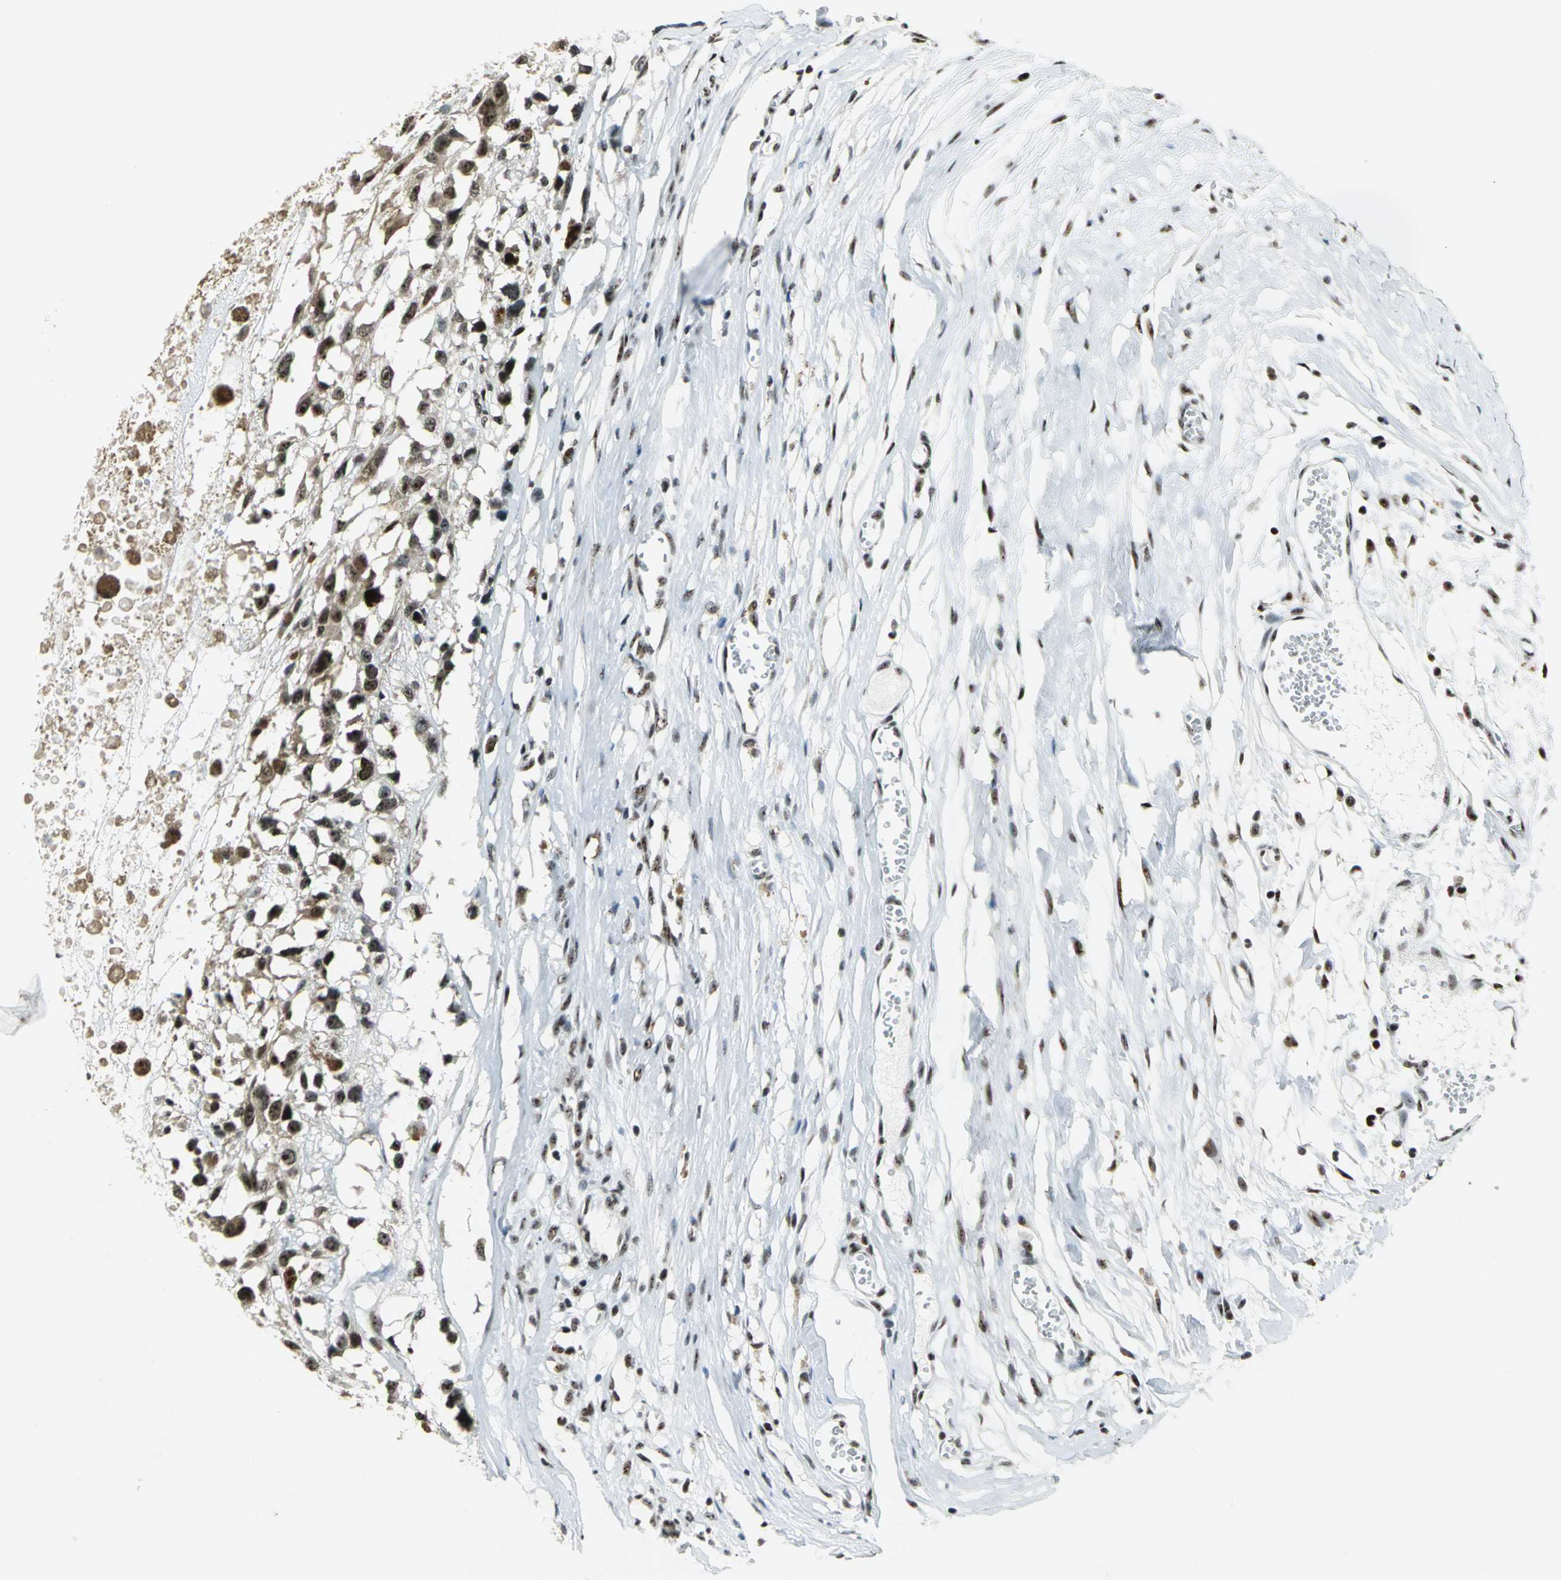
{"staining": {"intensity": "moderate", "quantity": ">75%", "location": "nuclear"}, "tissue": "melanoma", "cell_type": "Tumor cells", "image_type": "cancer", "snomed": [{"axis": "morphology", "description": "Malignant melanoma, Metastatic site"}, {"axis": "topography", "description": "Lymph node"}], "caption": "Melanoma stained for a protein demonstrates moderate nuclear positivity in tumor cells.", "gene": "UBTF", "patient": {"sex": "male", "age": 59}}